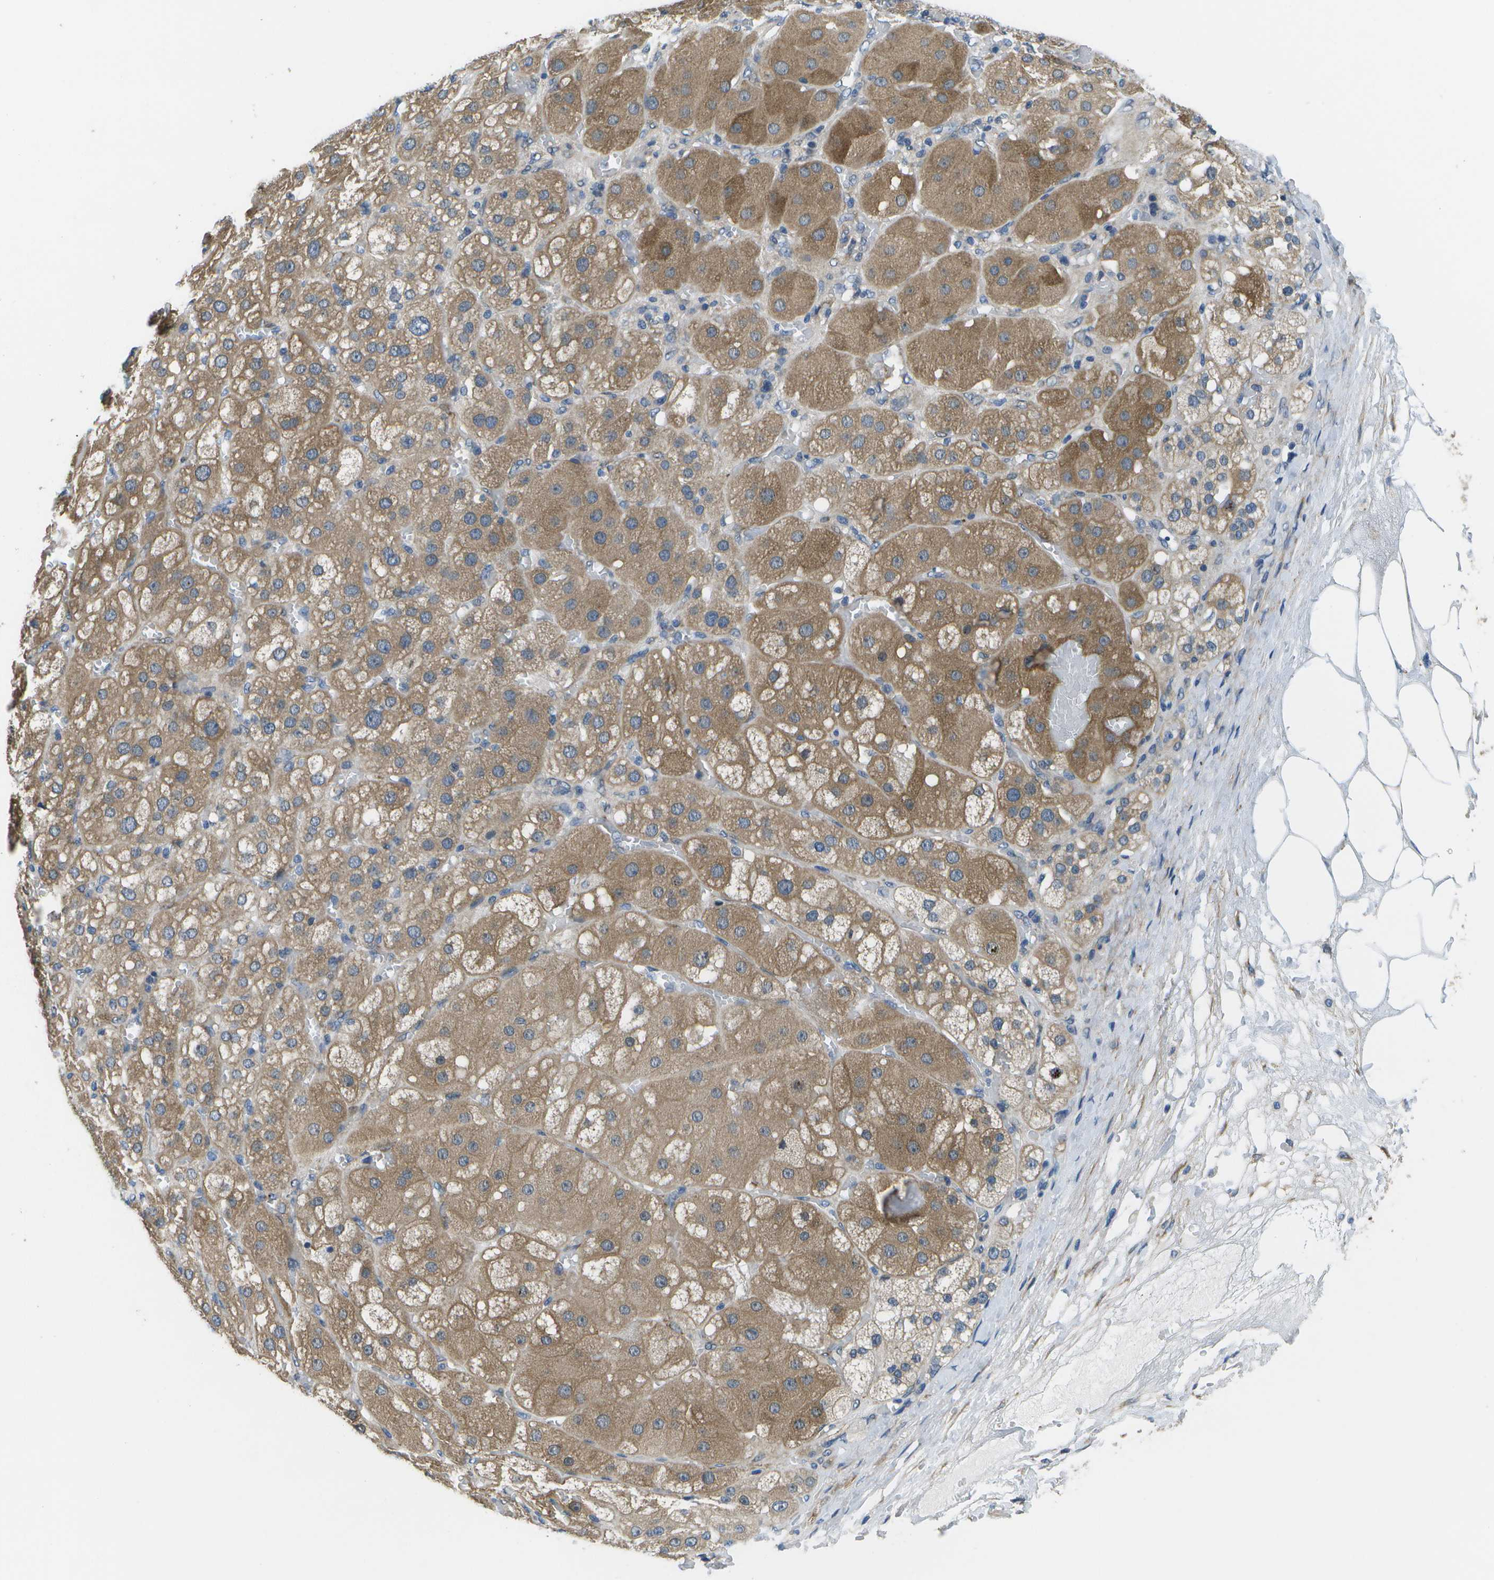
{"staining": {"intensity": "moderate", "quantity": ">75%", "location": "cytoplasmic/membranous"}, "tissue": "adrenal gland", "cell_type": "Glandular cells", "image_type": "normal", "snomed": [{"axis": "morphology", "description": "Normal tissue, NOS"}, {"axis": "topography", "description": "Adrenal gland"}], "caption": "The image displays immunohistochemical staining of unremarkable adrenal gland. There is moderate cytoplasmic/membranous positivity is seen in approximately >75% of glandular cells.", "gene": "P3H1", "patient": {"sex": "female", "age": 47}}